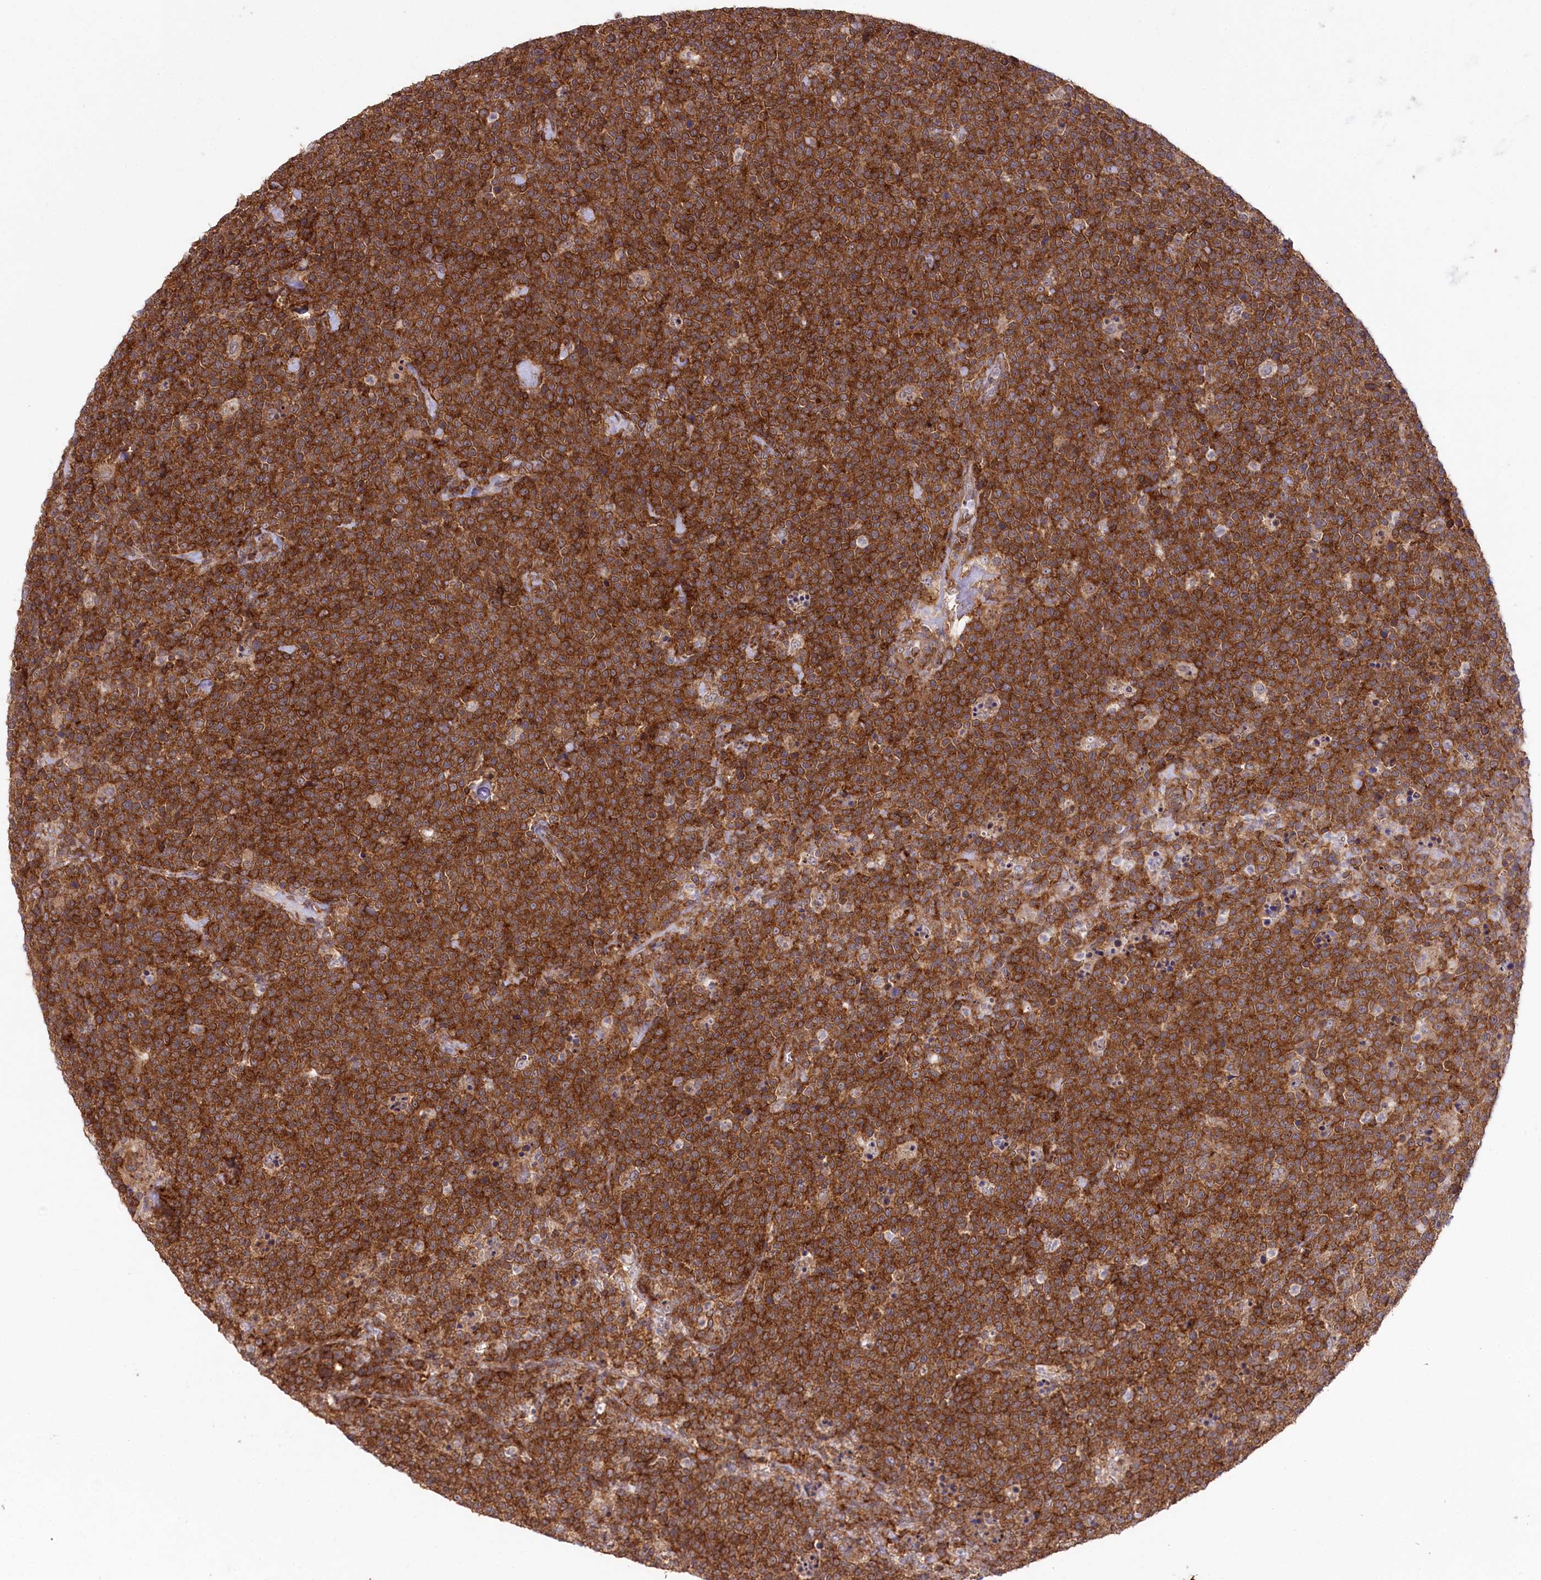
{"staining": {"intensity": "strong", "quantity": ">75%", "location": "cytoplasmic/membranous"}, "tissue": "lymphoma", "cell_type": "Tumor cells", "image_type": "cancer", "snomed": [{"axis": "morphology", "description": "Malignant lymphoma, non-Hodgkin's type, High grade"}, {"axis": "topography", "description": "Lymph node"}], "caption": "IHC (DAB) staining of human lymphoma reveals strong cytoplasmic/membranous protein positivity in about >75% of tumor cells. Nuclei are stained in blue.", "gene": "CCDC91", "patient": {"sex": "male", "age": 61}}